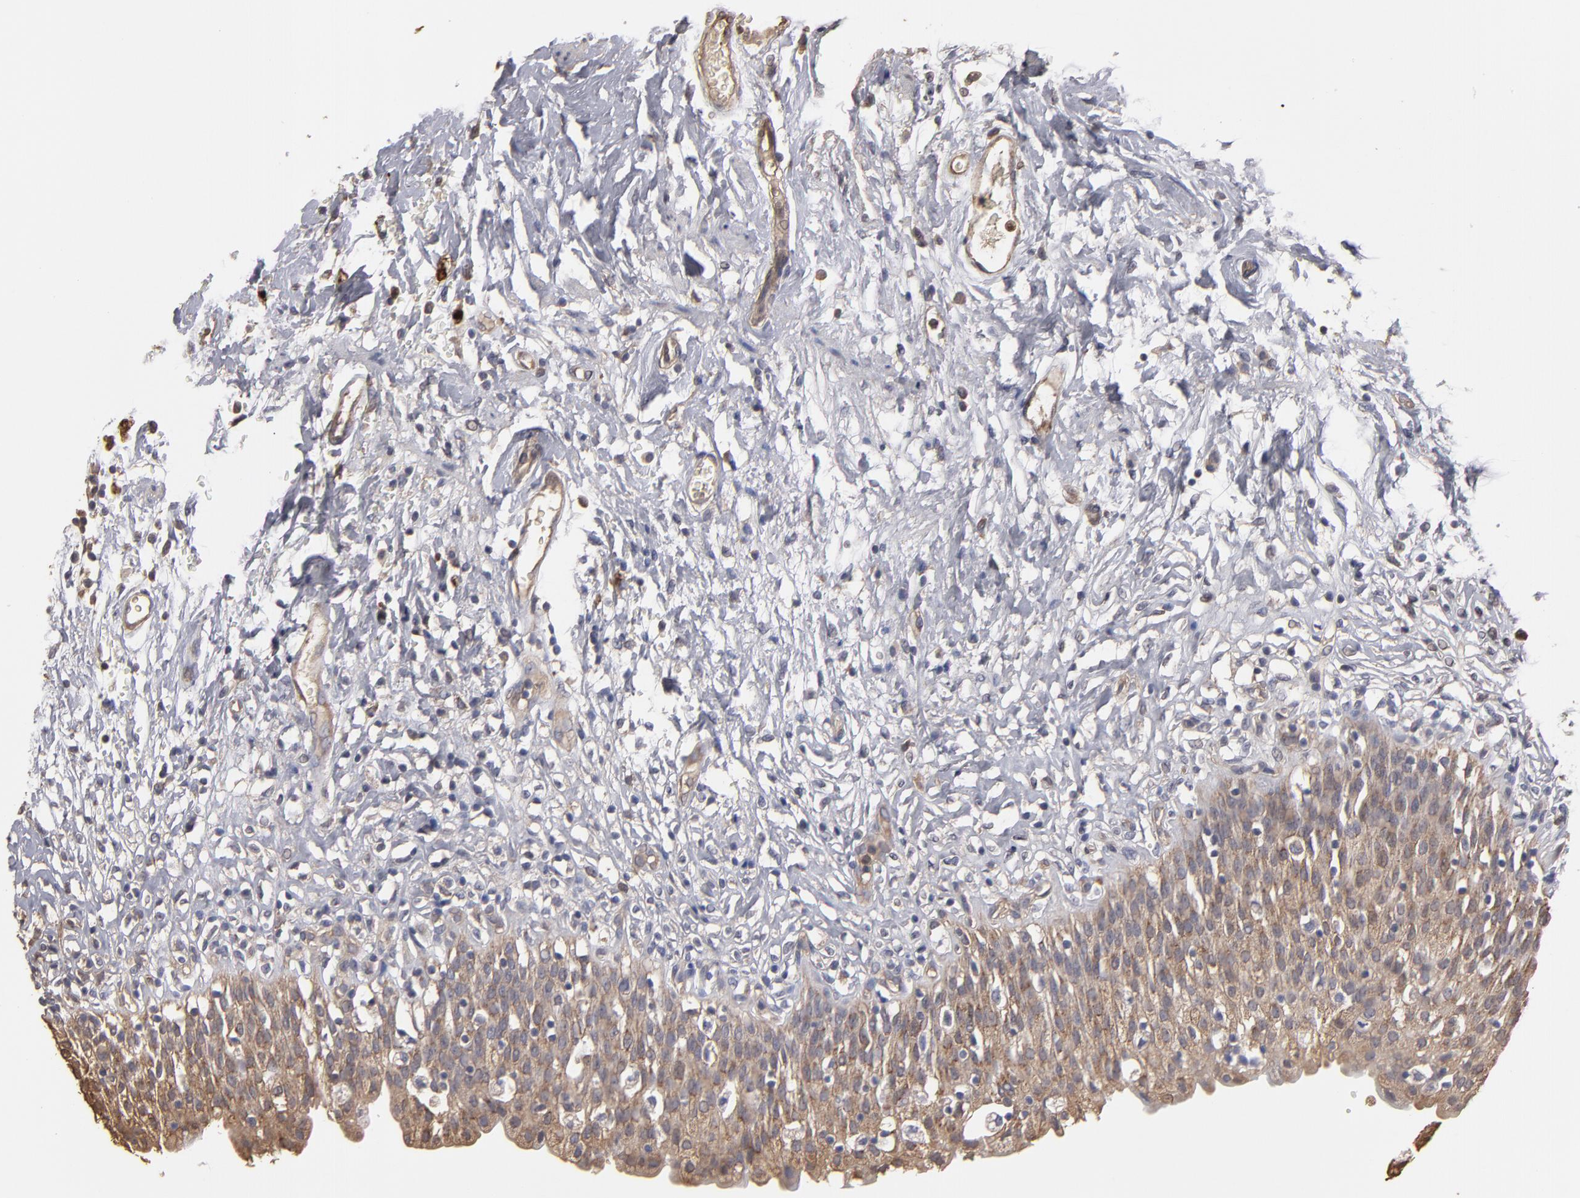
{"staining": {"intensity": "moderate", "quantity": ">75%", "location": "cytoplasmic/membranous"}, "tissue": "urinary bladder", "cell_type": "Urothelial cells", "image_type": "normal", "snomed": [{"axis": "morphology", "description": "Normal tissue, NOS"}, {"axis": "topography", "description": "Urinary bladder"}], "caption": "The image displays a brown stain indicating the presence of a protein in the cytoplasmic/membranous of urothelial cells in urinary bladder. Ihc stains the protein of interest in brown and the nuclei are stained blue.", "gene": "RO60", "patient": {"sex": "female", "age": 80}}